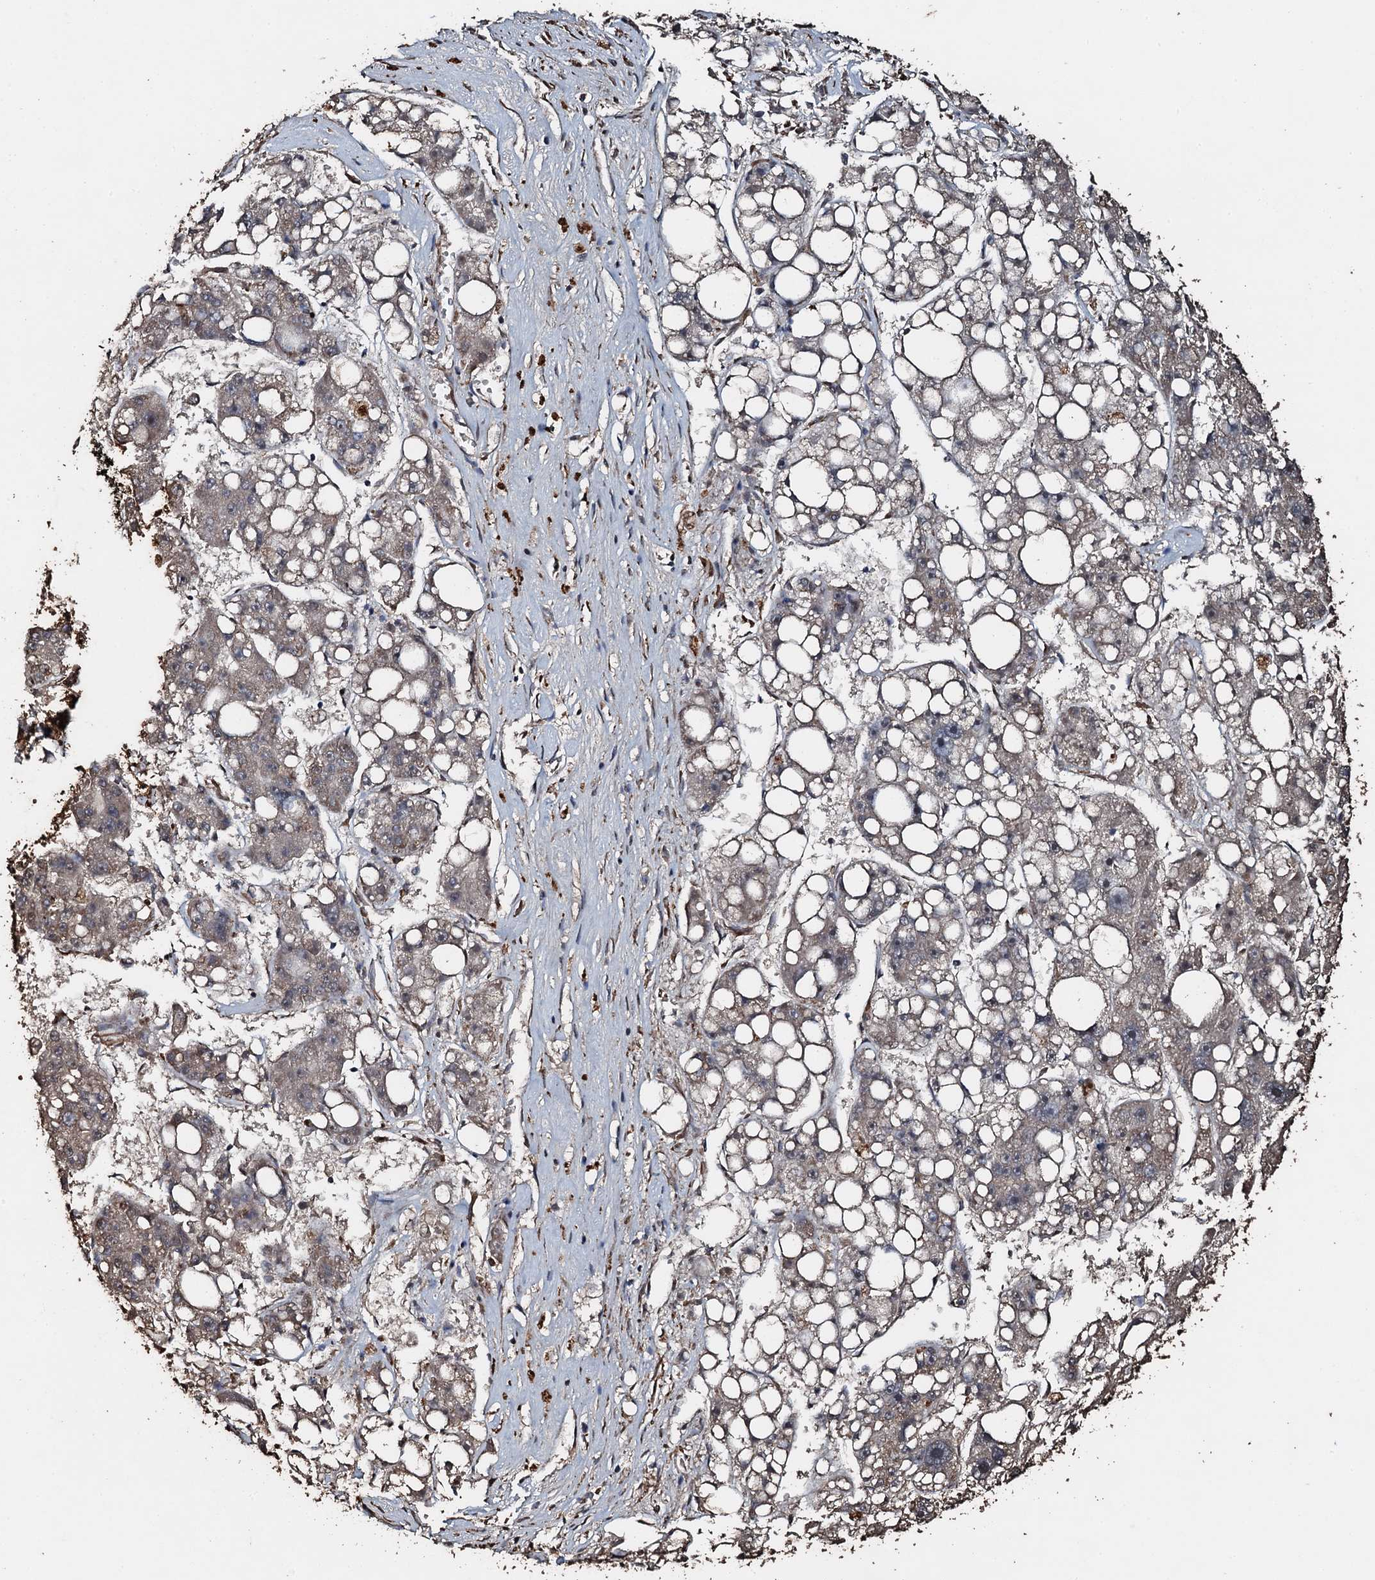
{"staining": {"intensity": "negative", "quantity": "none", "location": "none"}, "tissue": "liver cancer", "cell_type": "Tumor cells", "image_type": "cancer", "snomed": [{"axis": "morphology", "description": "Carcinoma, Hepatocellular, NOS"}, {"axis": "topography", "description": "Liver"}], "caption": "This is a photomicrograph of immunohistochemistry staining of hepatocellular carcinoma (liver), which shows no positivity in tumor cells.", "gene": "ADAMTS10", "patient": {"sex": "female", "age": 61}}